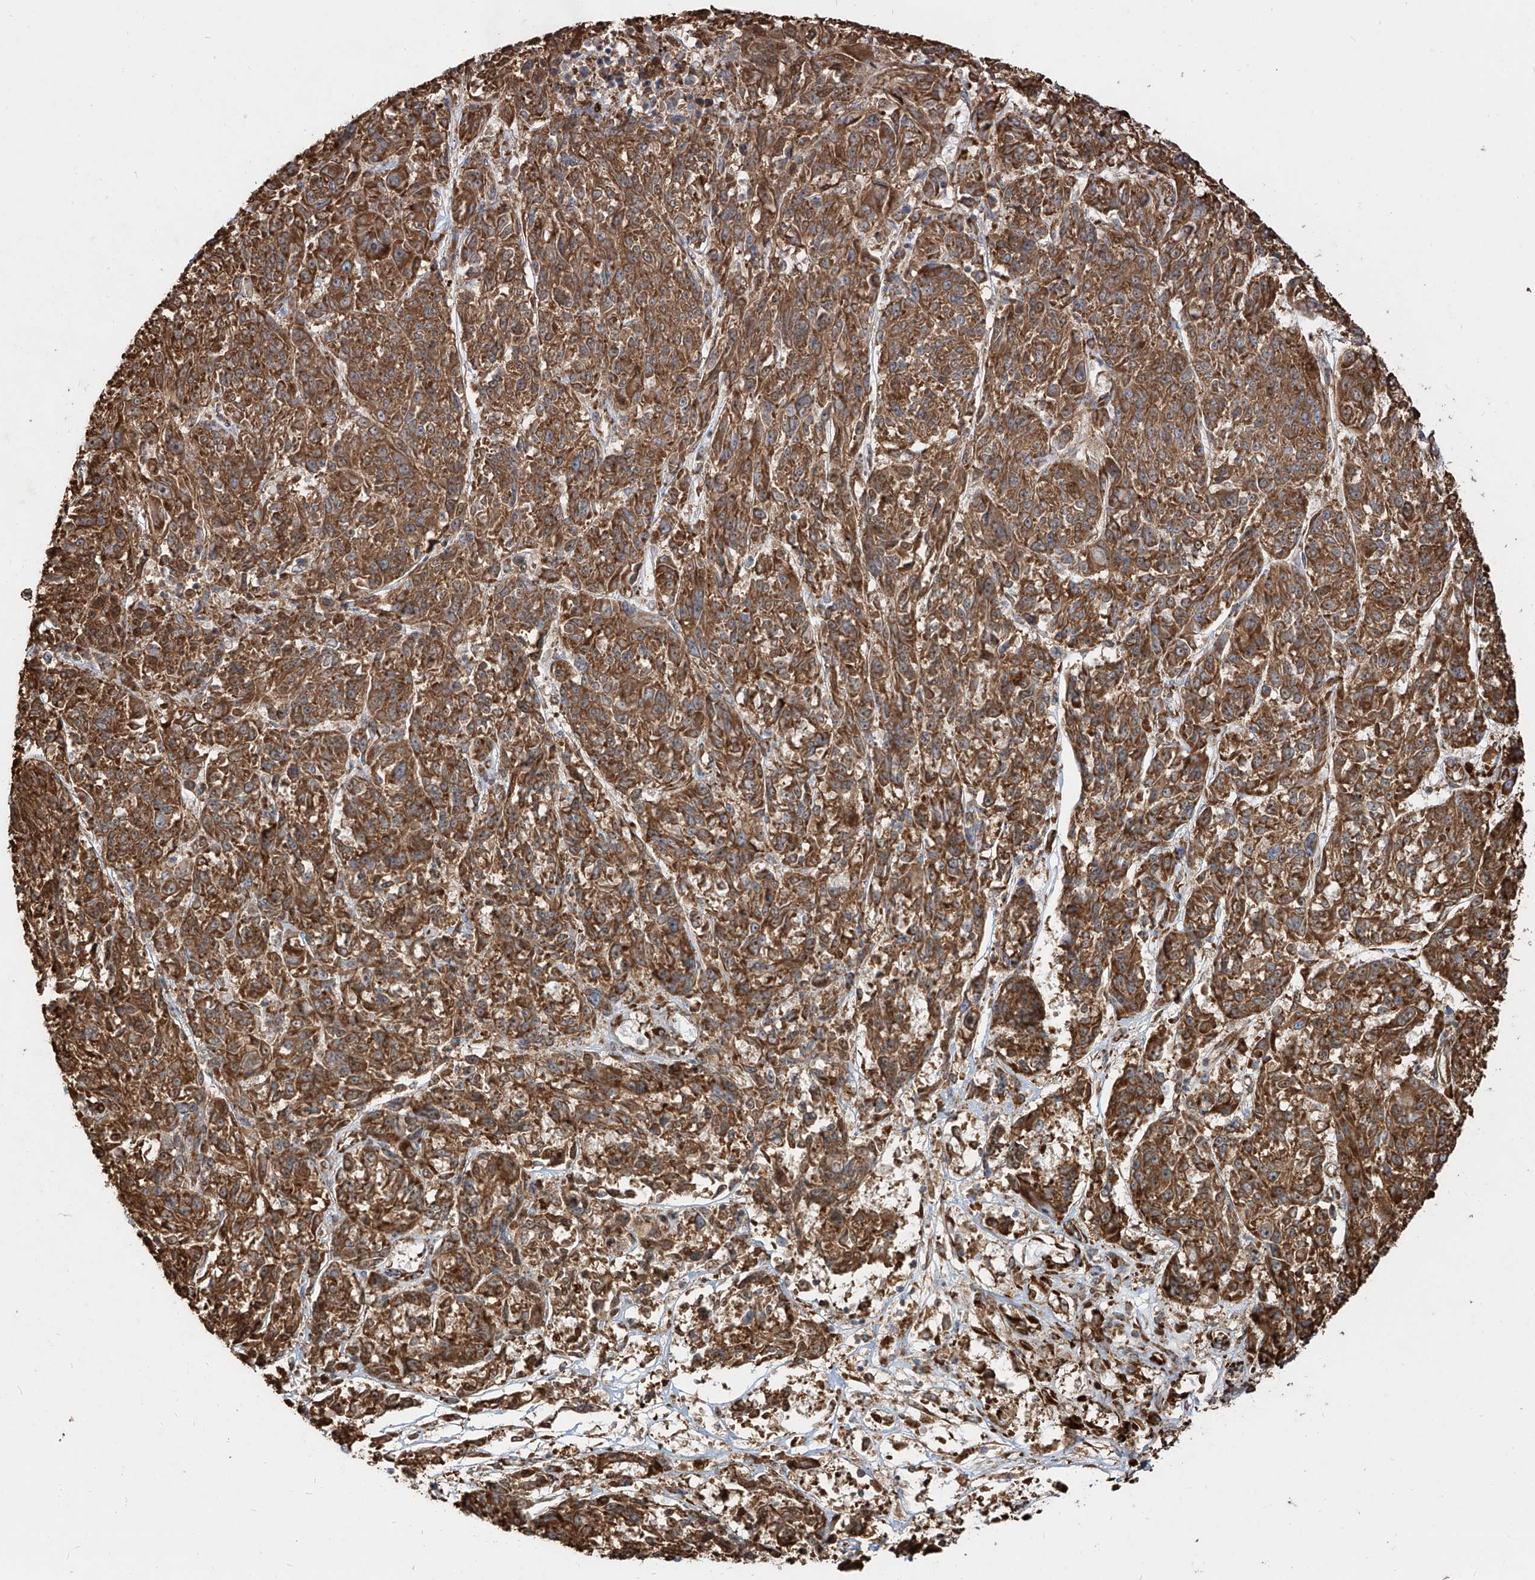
{"staining": {"intensity": "moderate", "quantity": ">75%", "location": "cytoplasmic/membranous"}, "tissue": "melanoma", "cell_type": "Tumor cells", "image_type": "cancer", "snomed": [{"axis": "morphology", "description": "Malignant melanoma, NOS"}, {"axis": "topography", "description": "Skin"}], "caption": "There is medium levels of moderate cytoplasmic/membranous positivity in tumor cells of melanoma, as demonstrated by immunohistochemical staining (brown color).", "gene": "RPS25", "patient": {"sex": "male", "age": 53}}